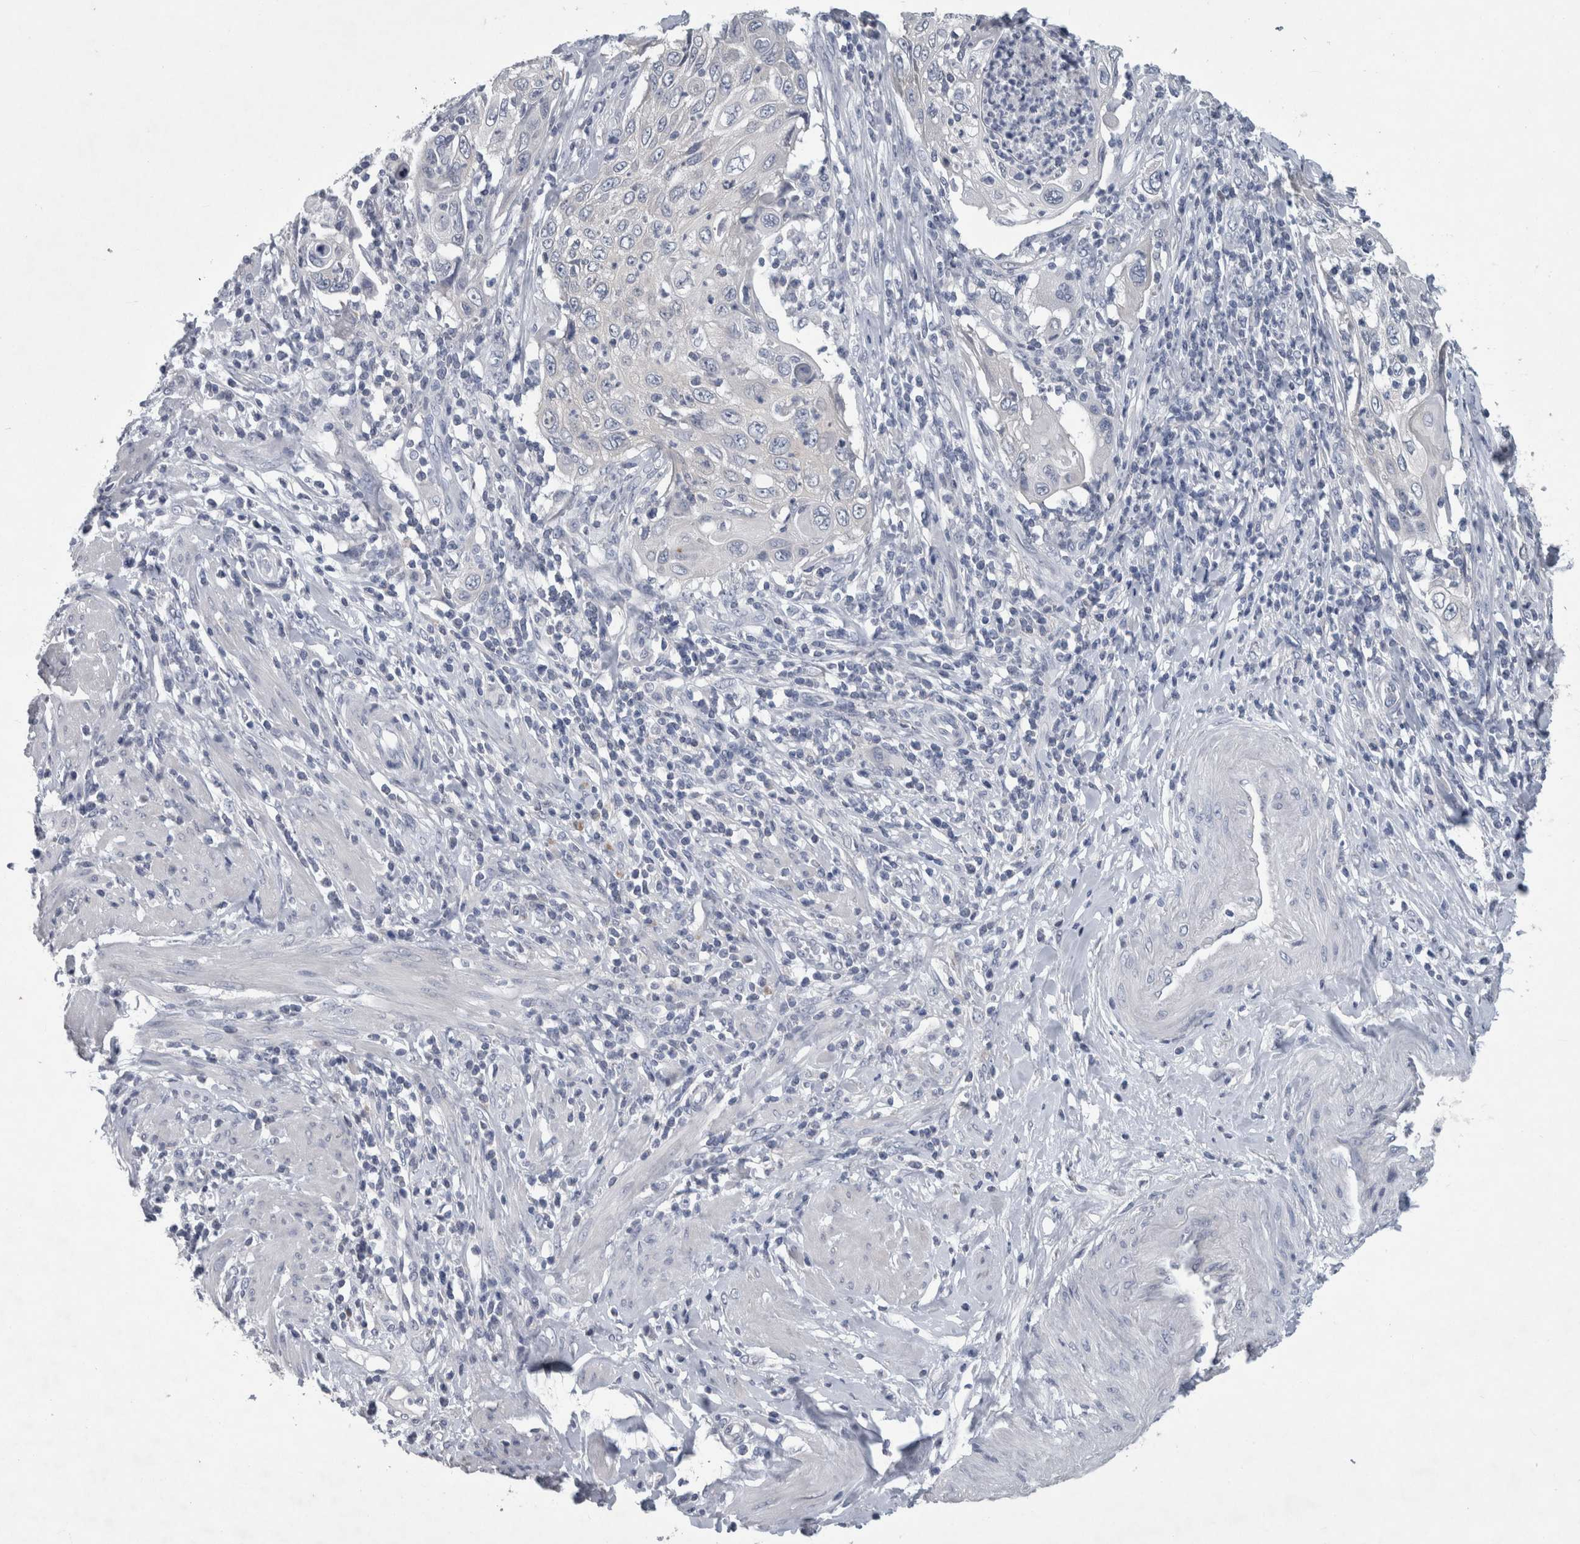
{"staining": {"intensity": "negative", "quantity": "none", "location": "none"}, "tissue": "cervical cancer", "cell_type": "Tumor cells", "image_type": "cancer", "snomed": [{"axis": "morphology", "description": "Squamous cell carcinoma, NOS"}, {"axis": "topography", "description": "Cervix"}], "caption": "Cervical cancer stained for a protein using immunohistochemistry displays no expression tumor cells.", "gene": "FAM83H", "patient": {"sex": "female", "age": 70}}